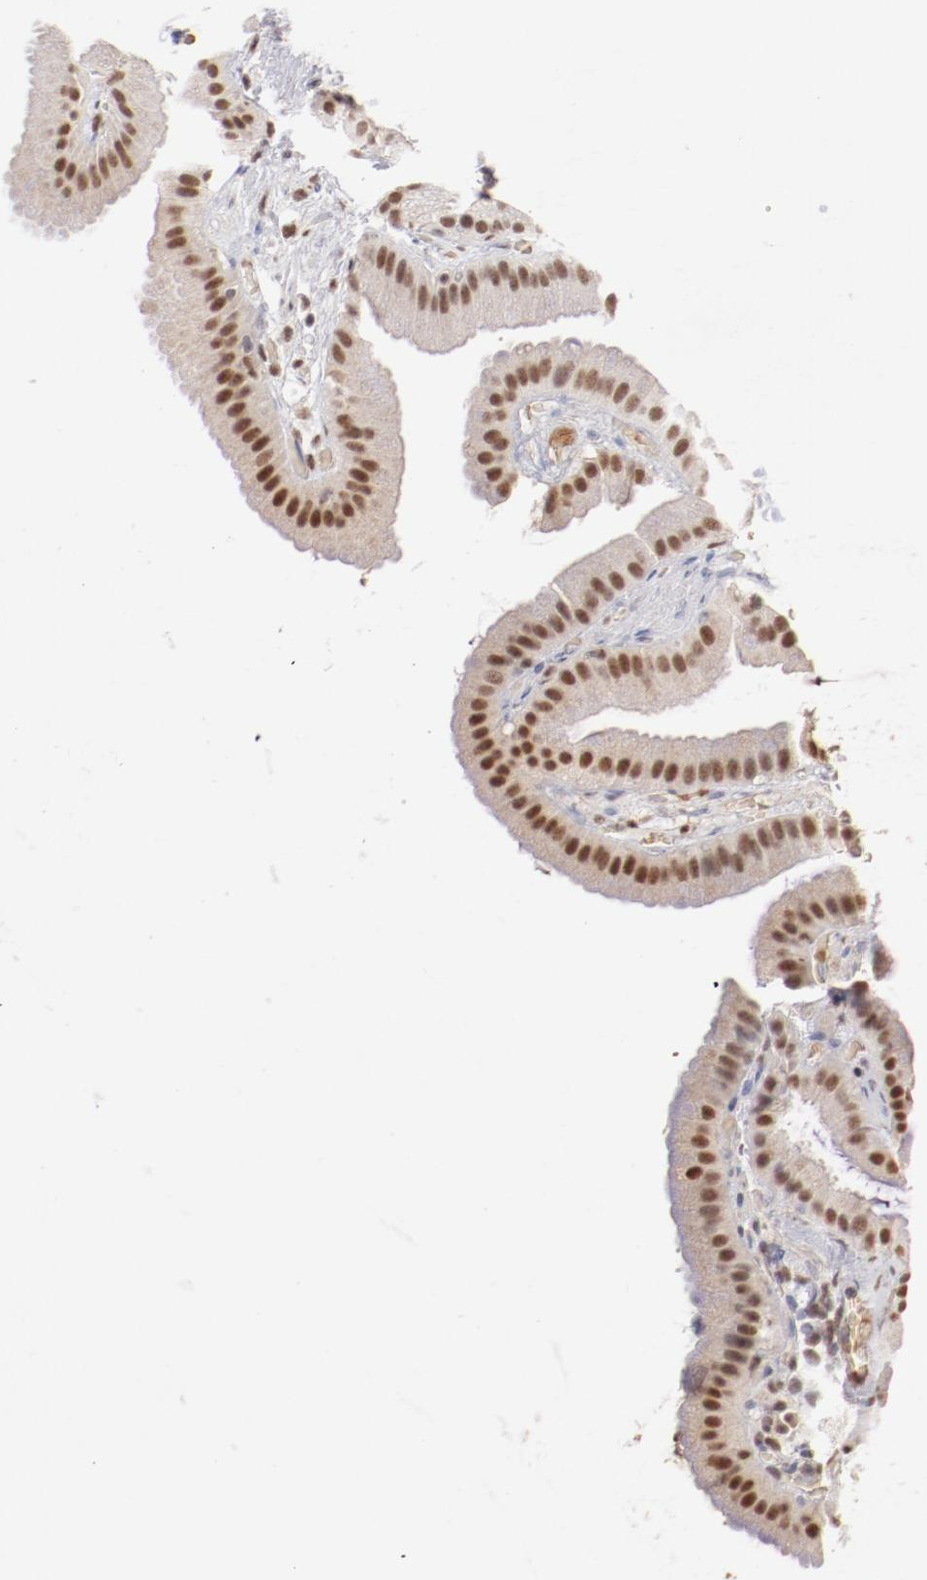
{"staining": {"intensity": "moderate", "quantity": ">75%", "location": "cytoplasmic/membranous,nuclear"}, "tissue": "gallbladder", "cell_type": "Glandular cells", "image_type": "normal", "snomed": [{"axis": "morphology", "description": "Normal tissue, NOS"}, {"axis": "topography", "description": "Gallbladder"}], "caption": "Immunohistochemical staining of normal gallbladder exhibits moderate cytoplasmic/membranous,nuclear protein staining in about >75% of glandular cells.", "gene": "NFE2", "patient": {"sex": "female", "age": 63}}